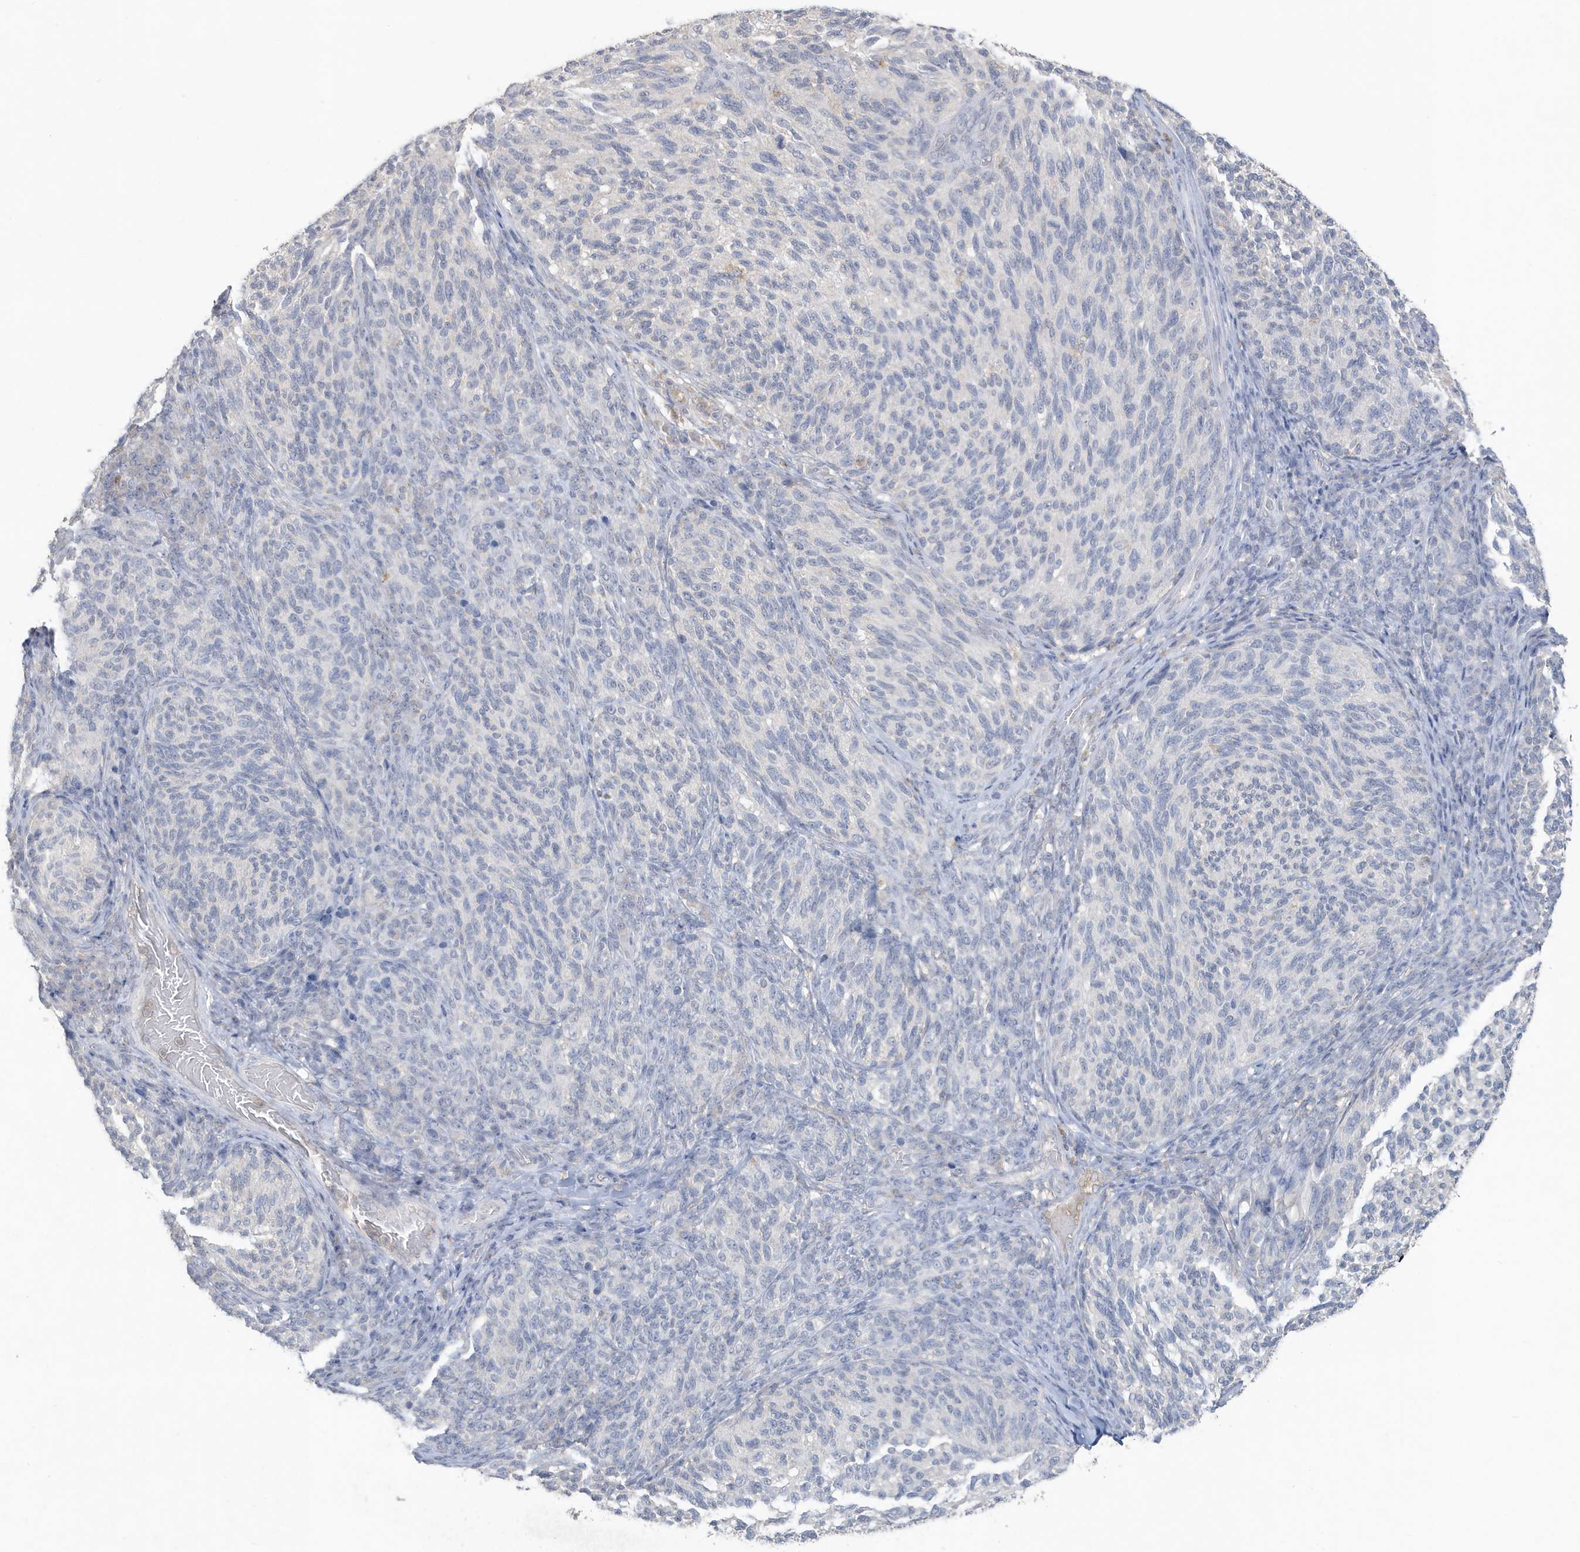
{"staining": {"intensity": "negative", "quantity": "none", "location": "none"}, "tissue": "melanoma", "cell_type": "Tumor cells", "image_type": "cancer", "snomed": [{"axis": "morphology", "description": "Malignant melanoma, NOS"}, {"axis": "topography", "description": "Skin"}], "caption": "An immunohistochemistry (IHC) photomicrograph of melanoma is shown. There is no staining in tumor cells of melanoma.", "gene": "C1RL", "patient": {"sex": "female", "age": 73}}